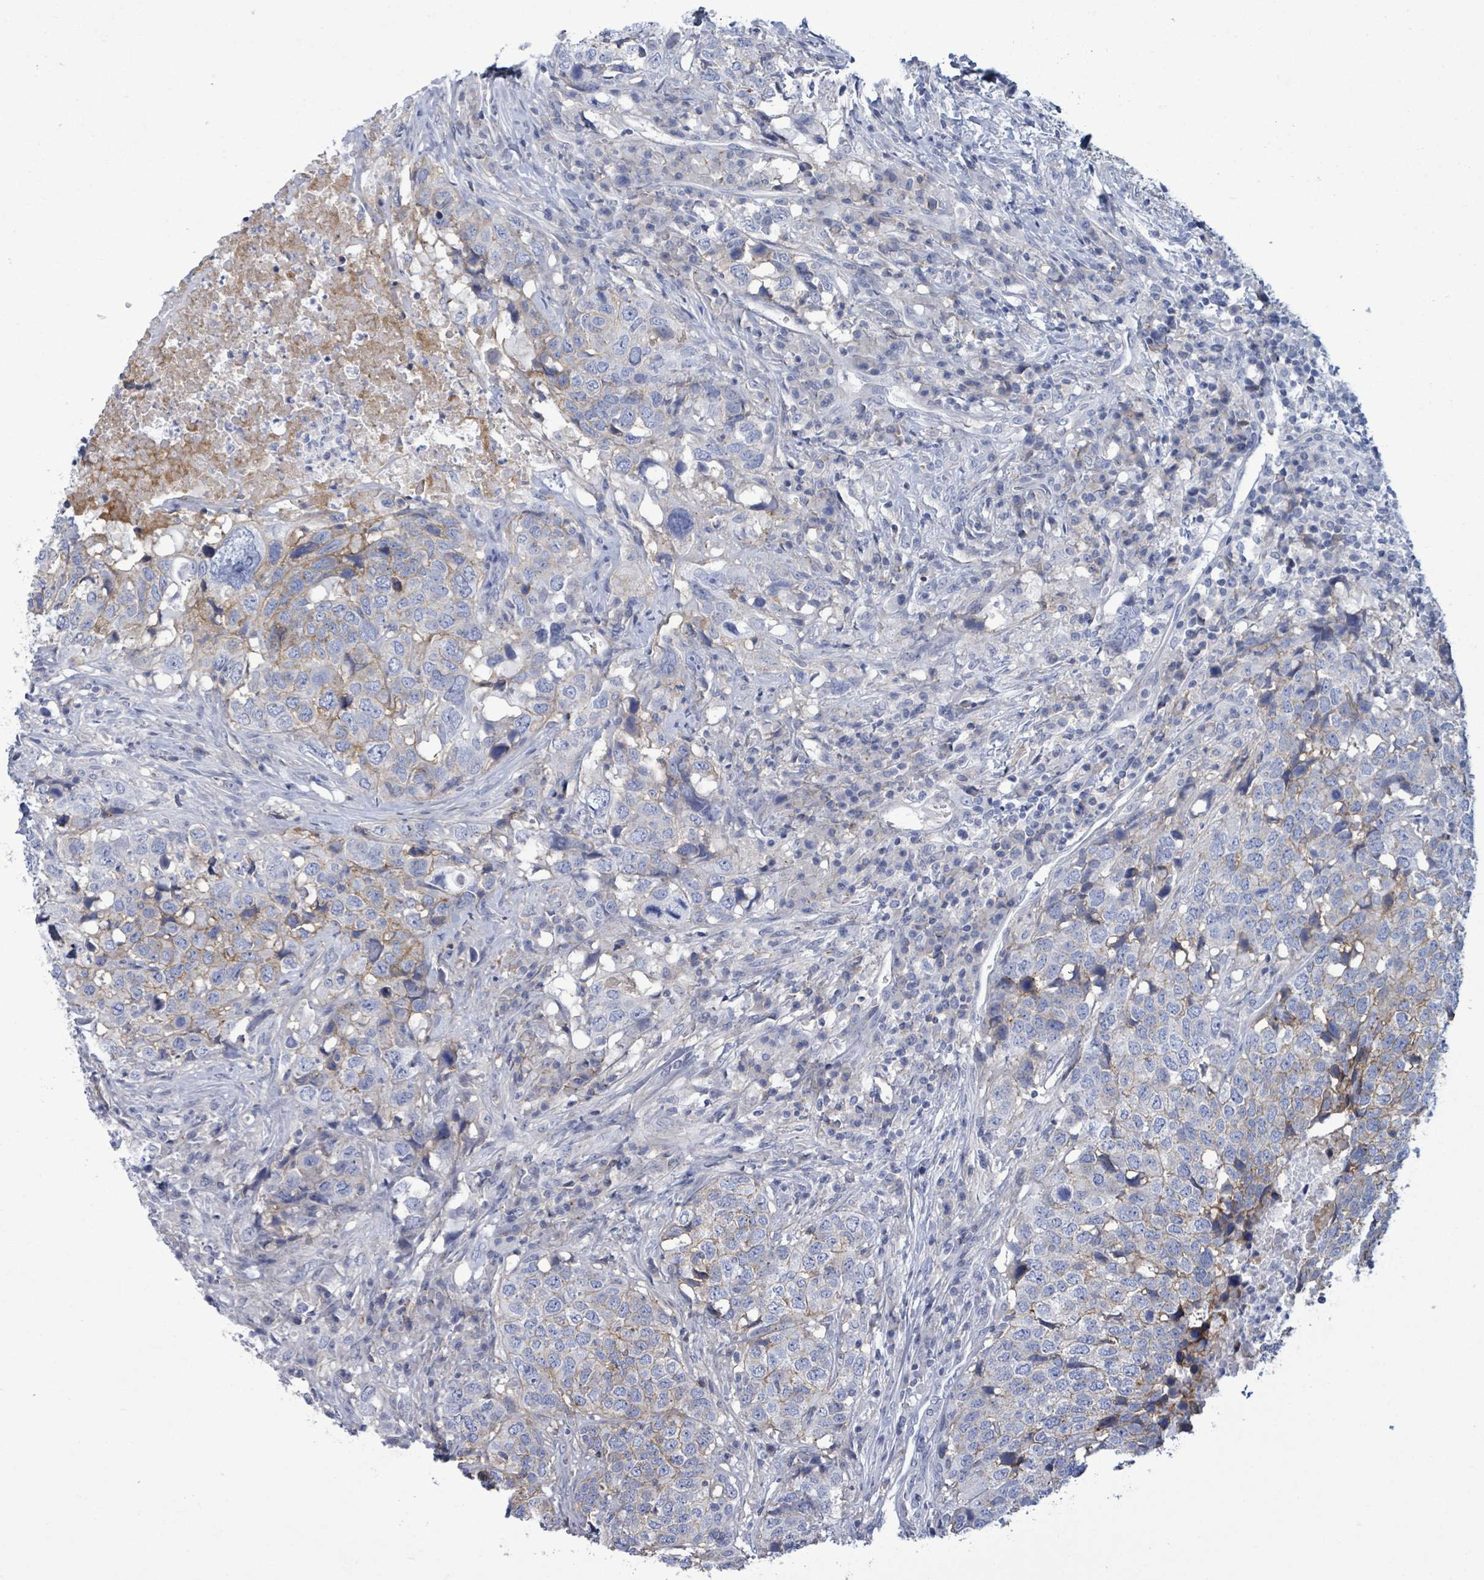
{"staining": {"intensity": "weak", "quantity": "<25%", "location": "cytoplasmic/membranous"}, "tissue": "head and neck cancer", "cell_type": "Tumor cells", "image_type": "cancer", "snomed": [{"axis": "morphology", "description": "Normal tissue, NOS"}, {"axis": "morphology", "description": "Squamous cell carcinoma, NOS"}, {"axis": "topography", "description": "Skeletal muscle"}, {"axis": "topography", "description": "Vascular tissue"}, {"axis": "topography", "description": "Peripheral nerve tissue"}, {"axis": "topography", "description": "Head-Neck"}], "caption": "This is an immunohistochemistry (IHC) photomicrograph of head and neck cancer (squamous cell carcinoma). There is no positivity in tumor cells.", "gene": "BSG", "patient": {"sex": "male", "age": 66}}